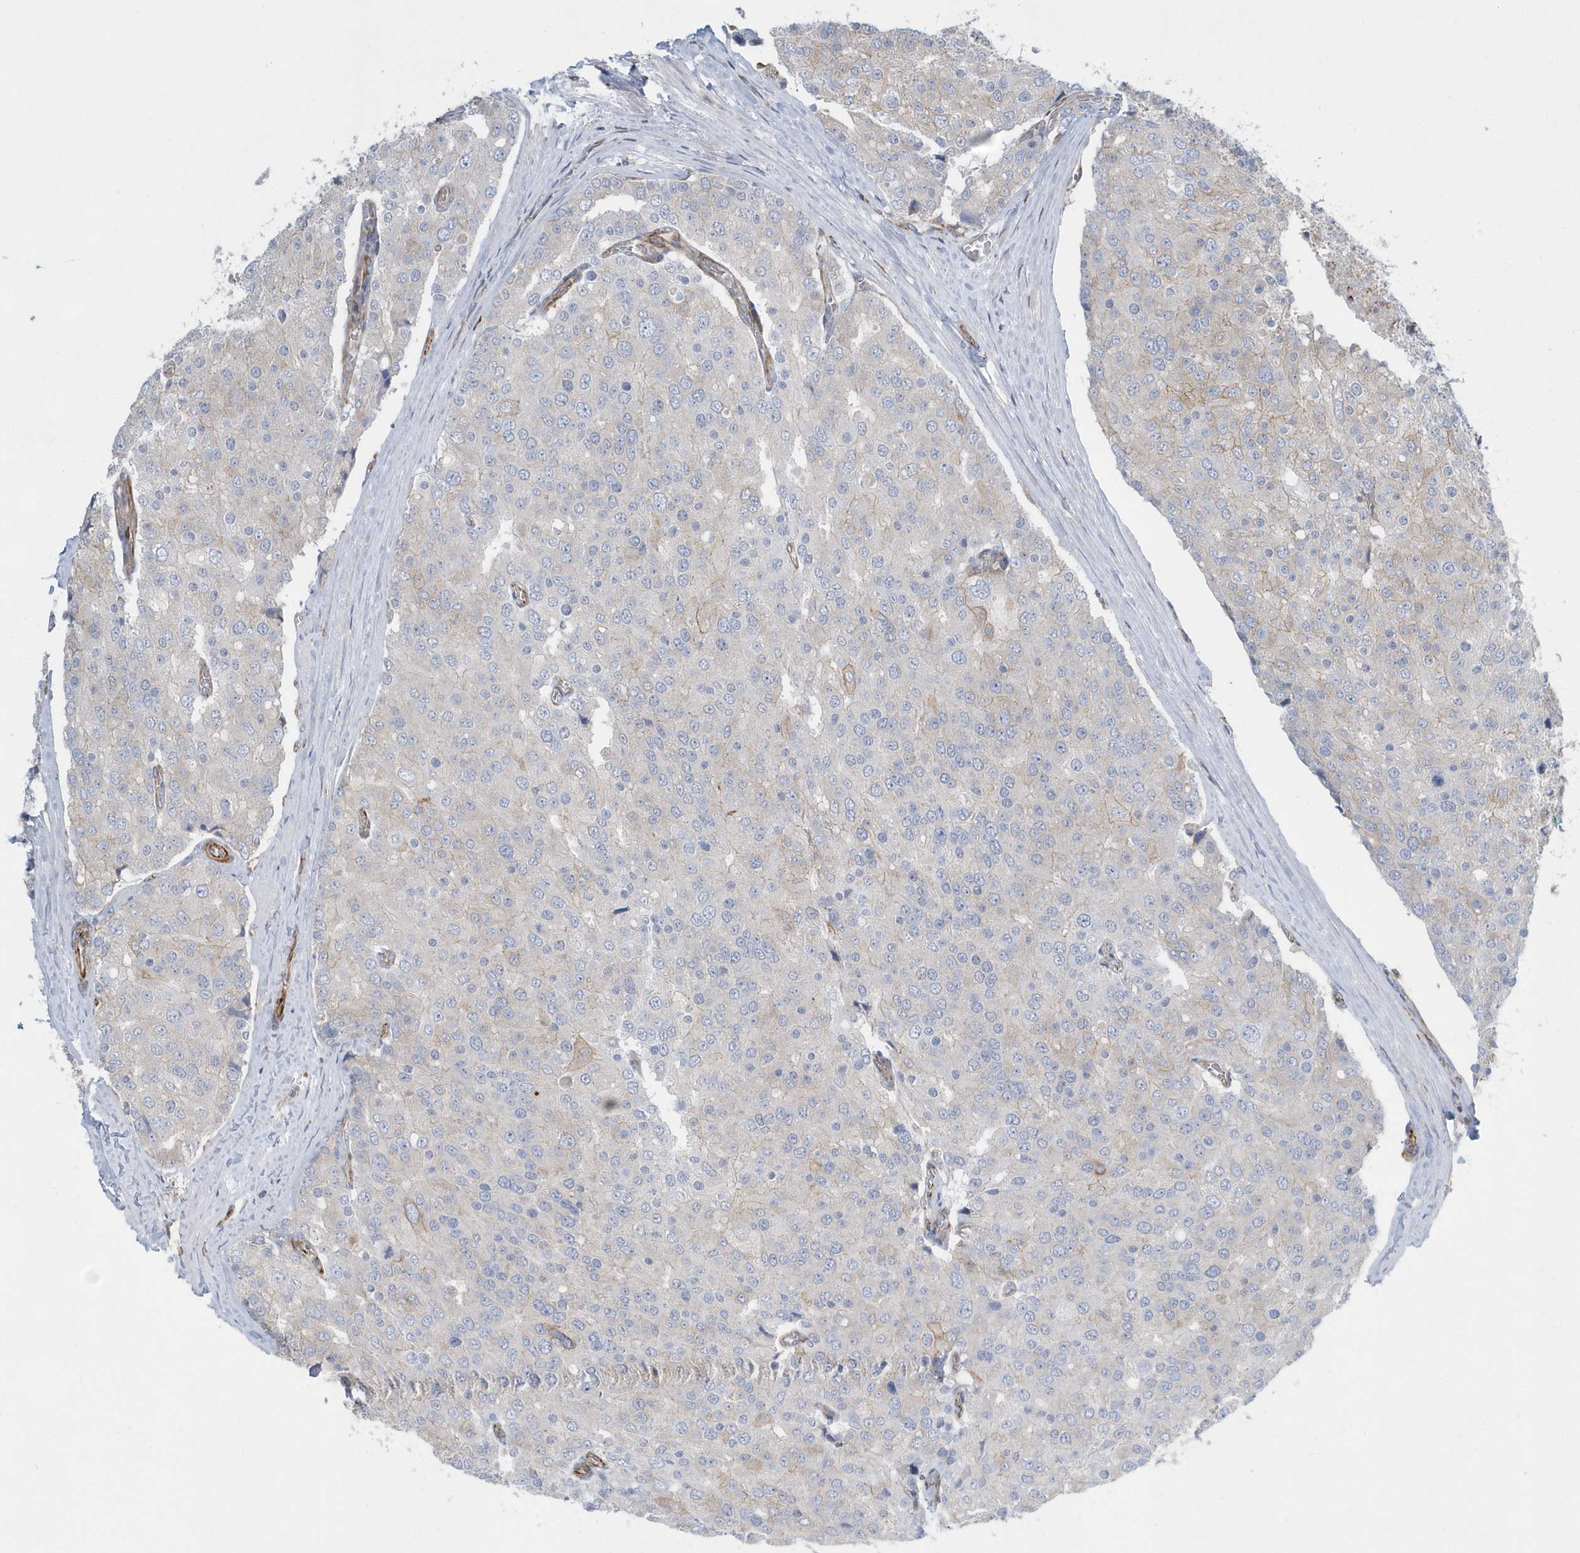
{"staining": {"intensity": "negative", "quantity": "none", "location": "none"}, "tissue": "prostate cancer", "cell_type": "Tumor cells", "image_type": "cancer", "snomed": [{"axis": "morphology", "description": "Adenocarcinoma, High grade"}, {"axis": "topography", "description": "Prostate"}], "caption": "Immunohistochemical staining of adenocarcinoma (high-grade) (prostate) exhibits no significant positivity in tumor cells. (Brightfield microscopy of DAB immunohistochemistry (IHC) at high magnification).", "gene": "RAB17", "patient": {"sex": "male", "age": 50}}